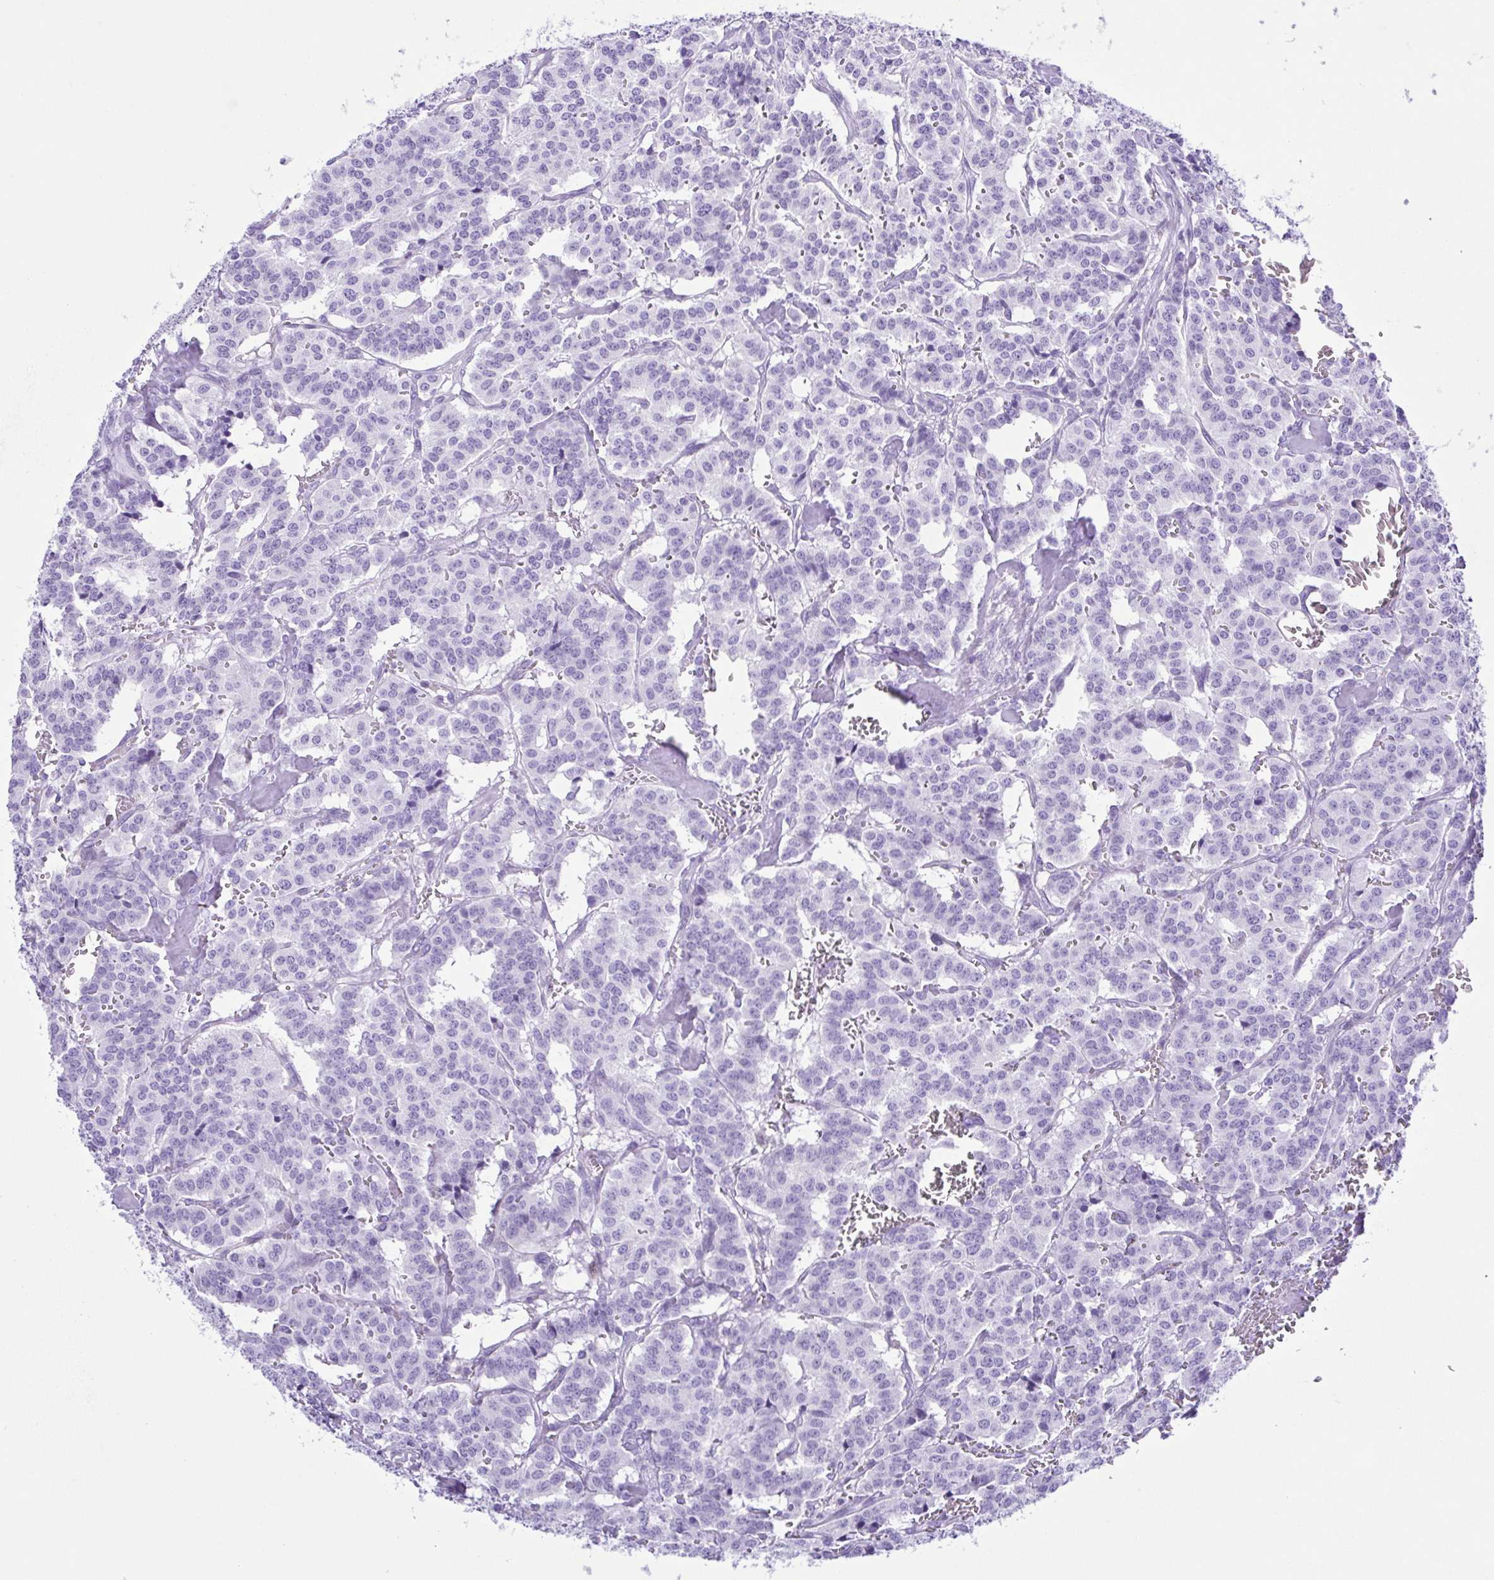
{"staining": {"intensity": "negative", "quantity": "none", "location": "none"}, "tissue": "carcinoid", "cell_type": "Tumor cells", "image_type": "cancer", "snomed": [{"axis": "morphology", "description": "Normal tissue, NOS"}, {"axis": "morphology", "description": "Carcinoid, malignant, NOS"}, {"axis": "topography", "description": "Lung"}], "caption": "A micrograph of malignant carcinoid stained for a protein displays no brown staining in tumor cells.", "gene": "GPR17", "patient": {"sex": "female", "age": 46}}